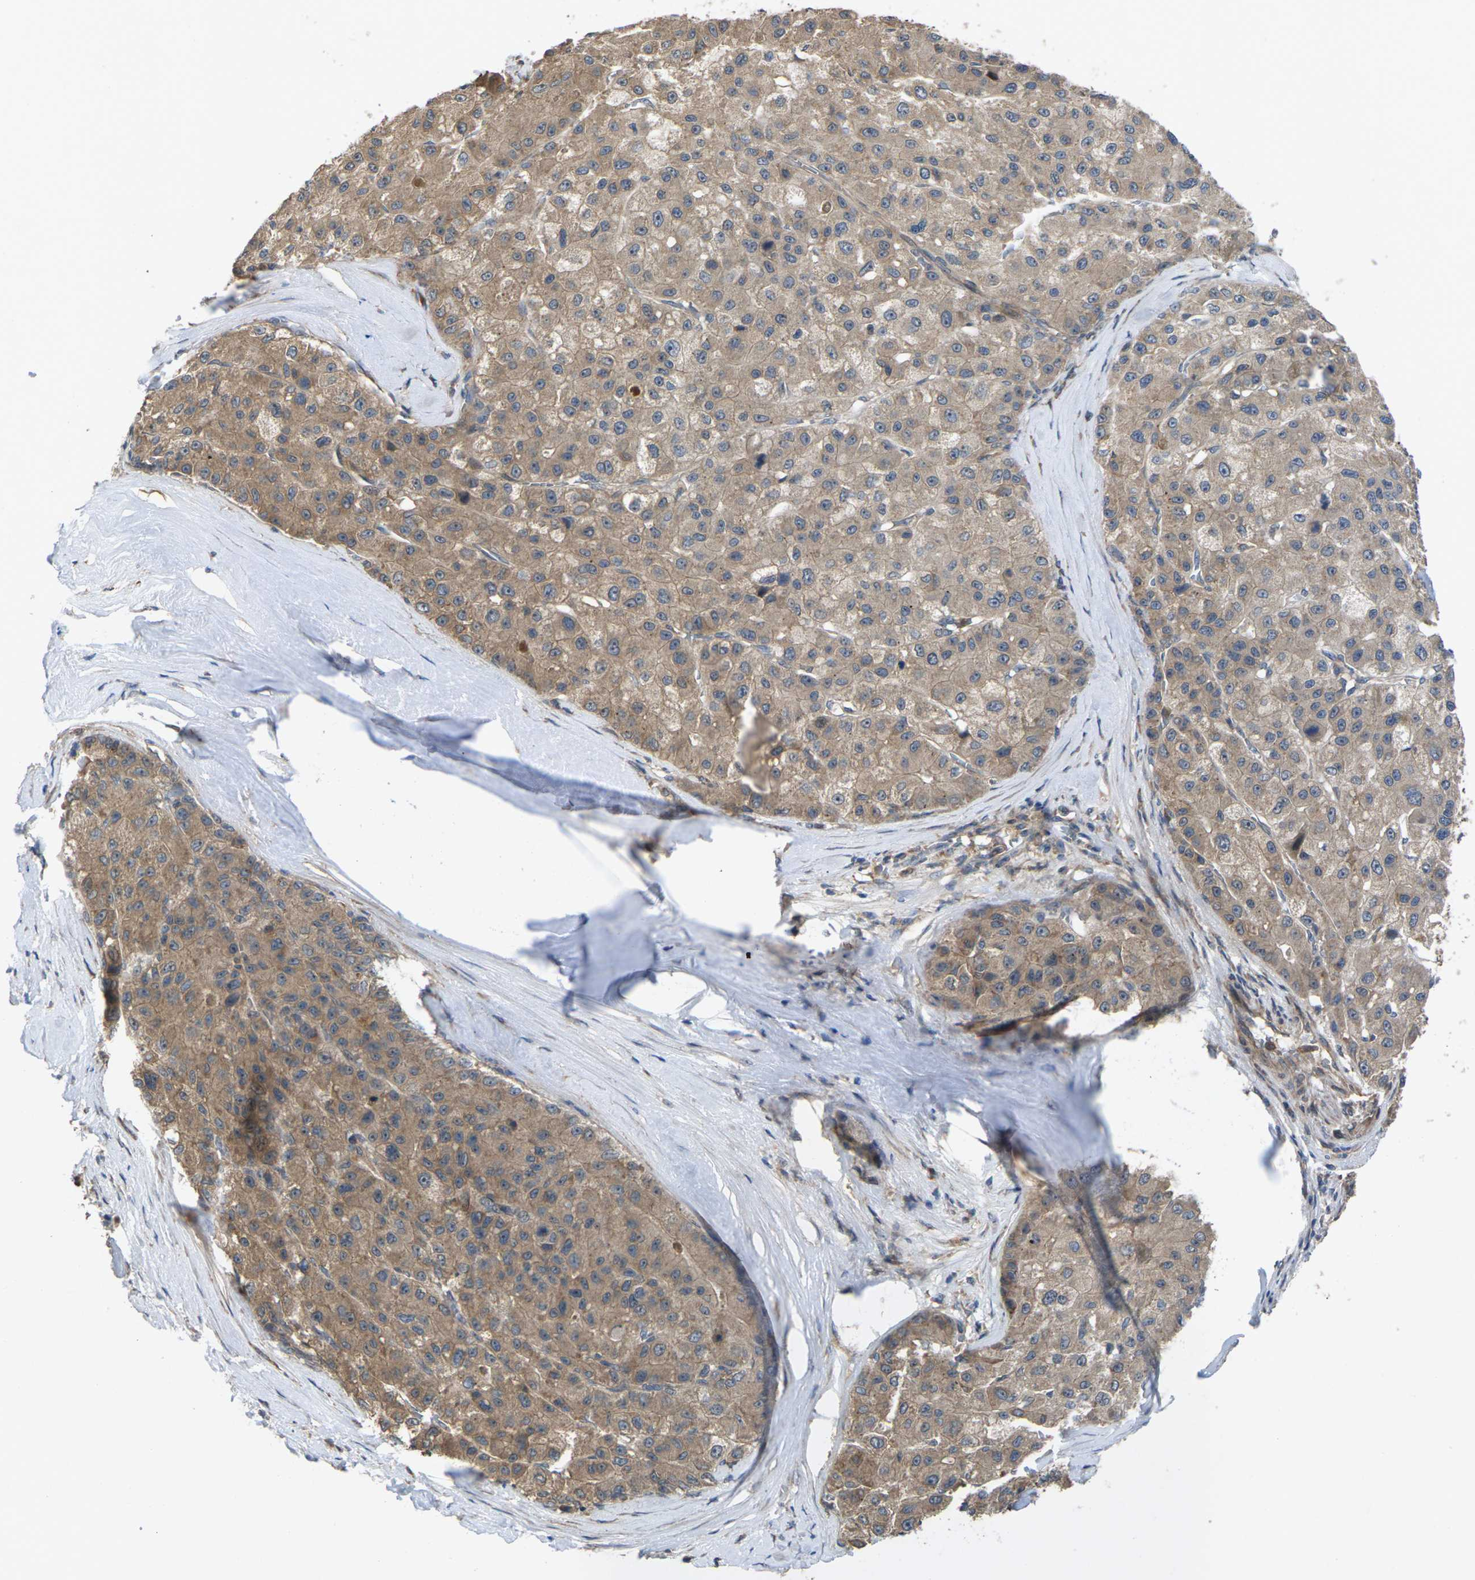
{"staining": {"intensity": "moderate", "quantity": ">75%", "location": "cytoplasmic/membranous"}, "tissue": "liver cancer", "cell_type": "Tumor cells", "image_type": "cancer", "snomed": [{"axis": "morphology", "description": "Carcinoma, Hepatocellular, NOS"}, {"axis": "topography", "description": "Liver"}], "caption": "There is medium levels of moderate cytoplasmic/membranous positivity in tumor cells of liver cancer (hepatocellular carcinoma), as demonstrated by immunohistochemical staining (brown color).", "gene": "TIAM1", "patient": {"sex": "male", "age": 80}}